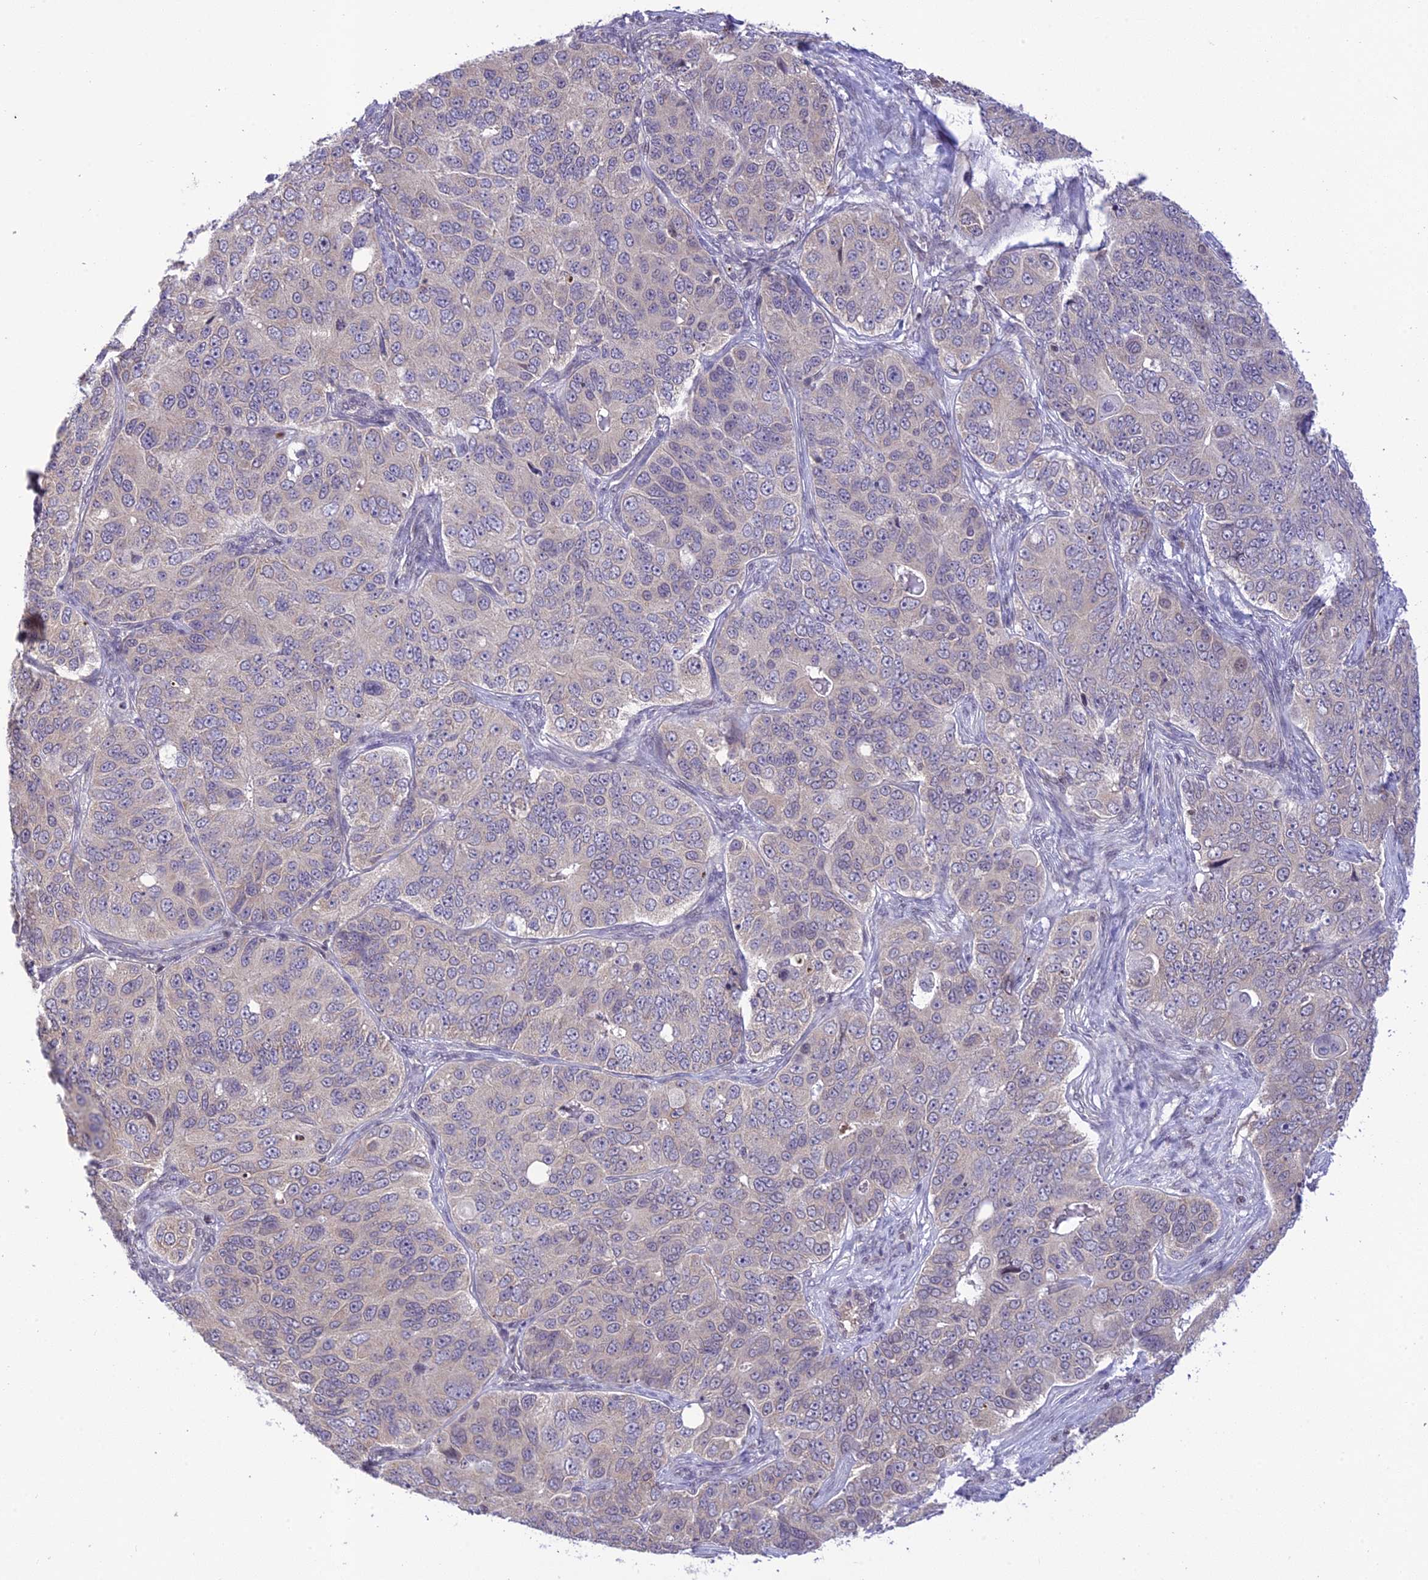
{"staining": {"intensity": "negative", "quantity": "none", "location": "none"}, "tissue": "ovarian cancer", "cell_type": "Tumor cells", "image_type": "cancer", "snomed": [{"axis": "morphology", "description": "Carcinoma, endometroid"}, {"axis": "topography", "description": "Ovary"}], "caption": "Human ovarian cancer (endometroid carcinoma) stained for a protein using immunohistochemistry (IHC) exhibits no expression in tumor cells.", "gene": "TEKT1", "patient": {"sex": "female", "age": 51}}